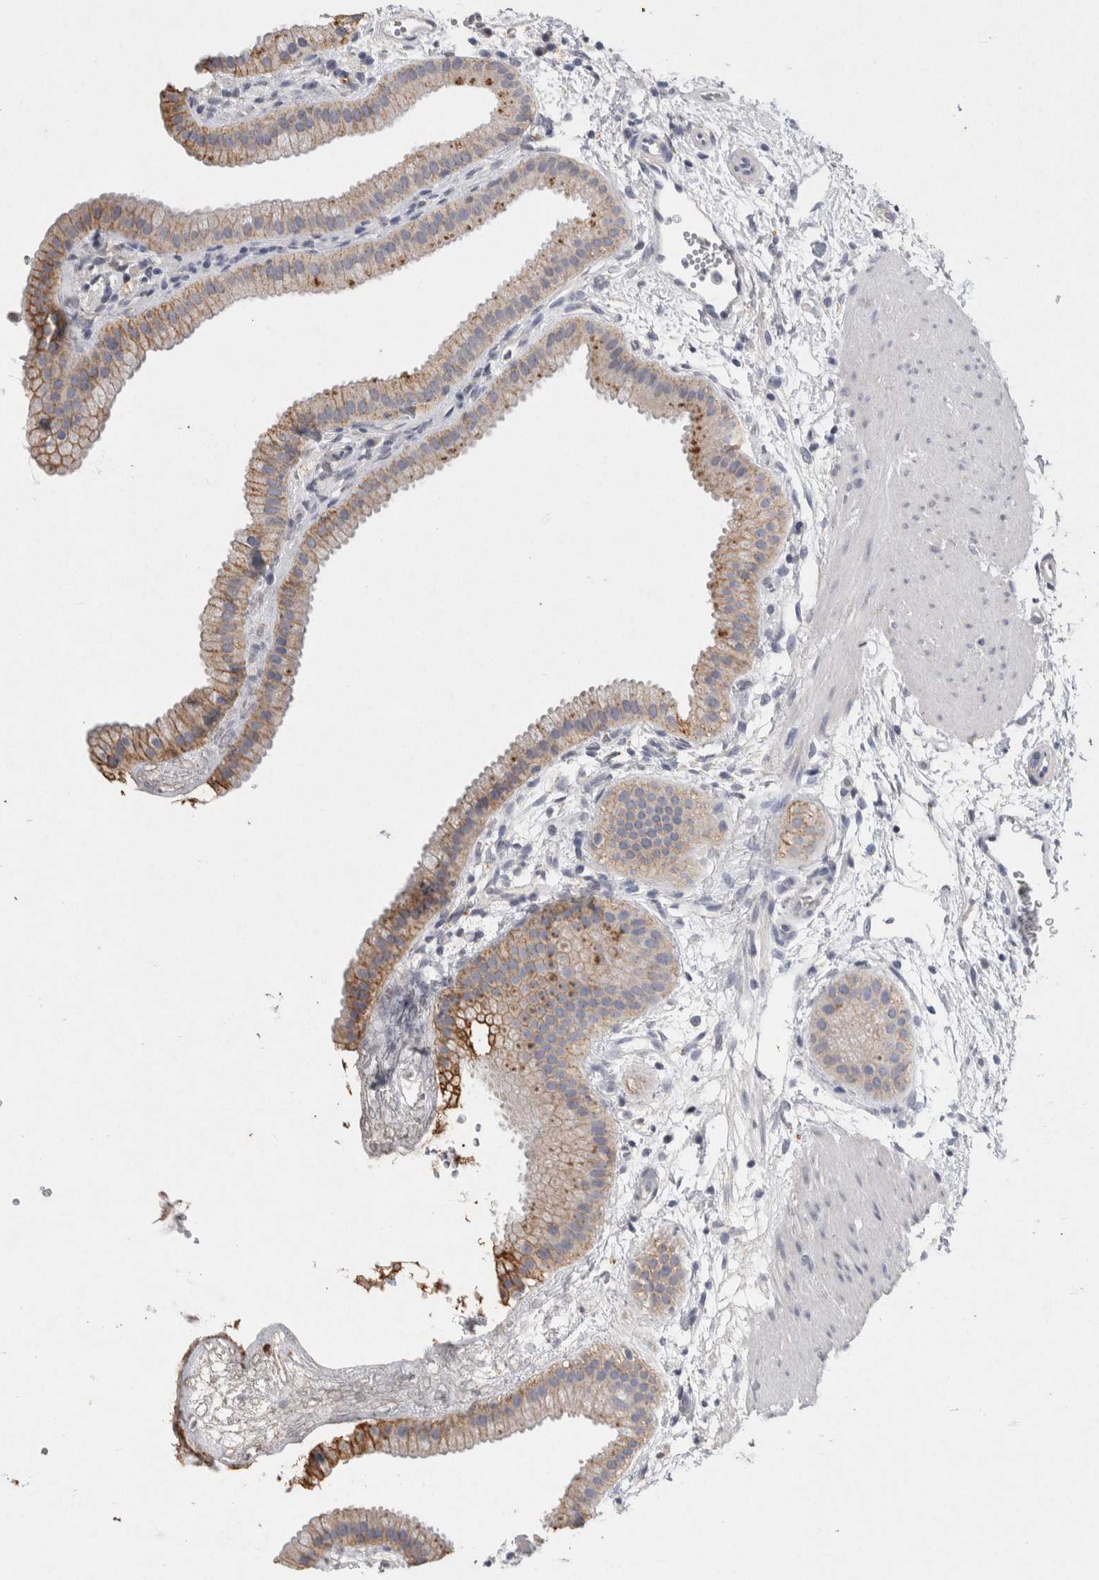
{"staining": {"intensity": "moderate", "quantity": ">75%", "location": "cytoplasmic/membranous"}, "tissue": "gallbladder", "cell_type": "Glandular cells", "image_type": "normal", "snomed": [{"axis": "morphology", "description": "Normal tissue, NOS"}, {"axis": "topography", "description": "Gallbladder"}], "caption": "Protein staining by immunohistochemistry exhibits moderate cytoplasmic/membranous positivity in about >75% of glandular cells in normal gallbladder. The protein of interest is shown in brown color, while the nuclei are stained blue.", "gene": "CNTFR", "patient": {"sex": "female", "age": 64}}